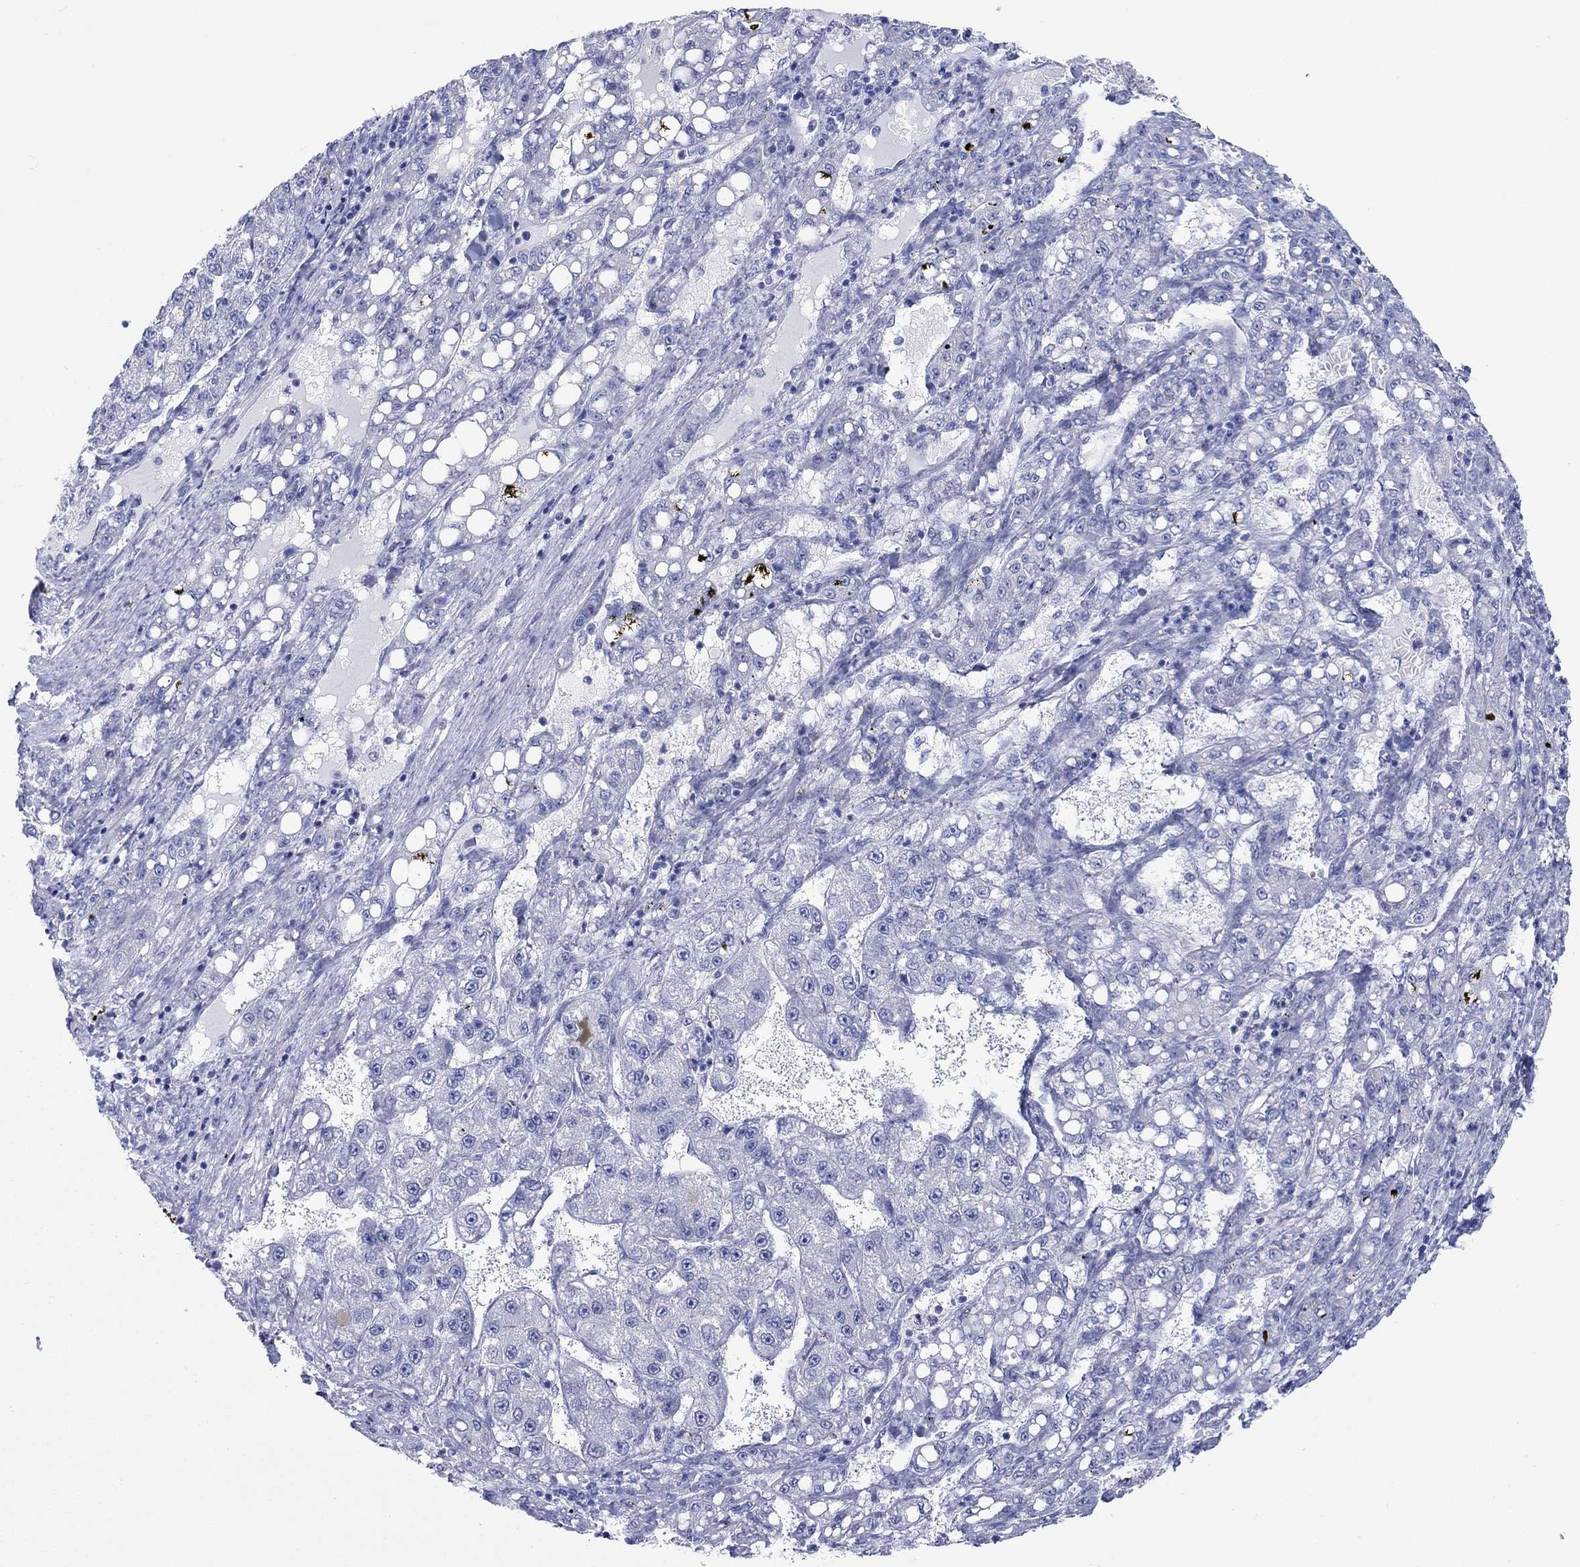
{"staining": {"intensity": "negative", "quantity": "none", "location": "none"}, "tissue": "liver cancer", "cell_type": "Tumor cells", "image_type": "cancer", "snomed": [{"axis": "morphology", "description": "Carcinoma, Hepatocellular, NOS"}, {"axis": "topography", "description": "Liver"}], "caption": "There is no significant positivity in tumor cells of hepatocellular carcinoma (liver).", "gene": "KRT222", "patient": {"sex": "female", "age": 65}}